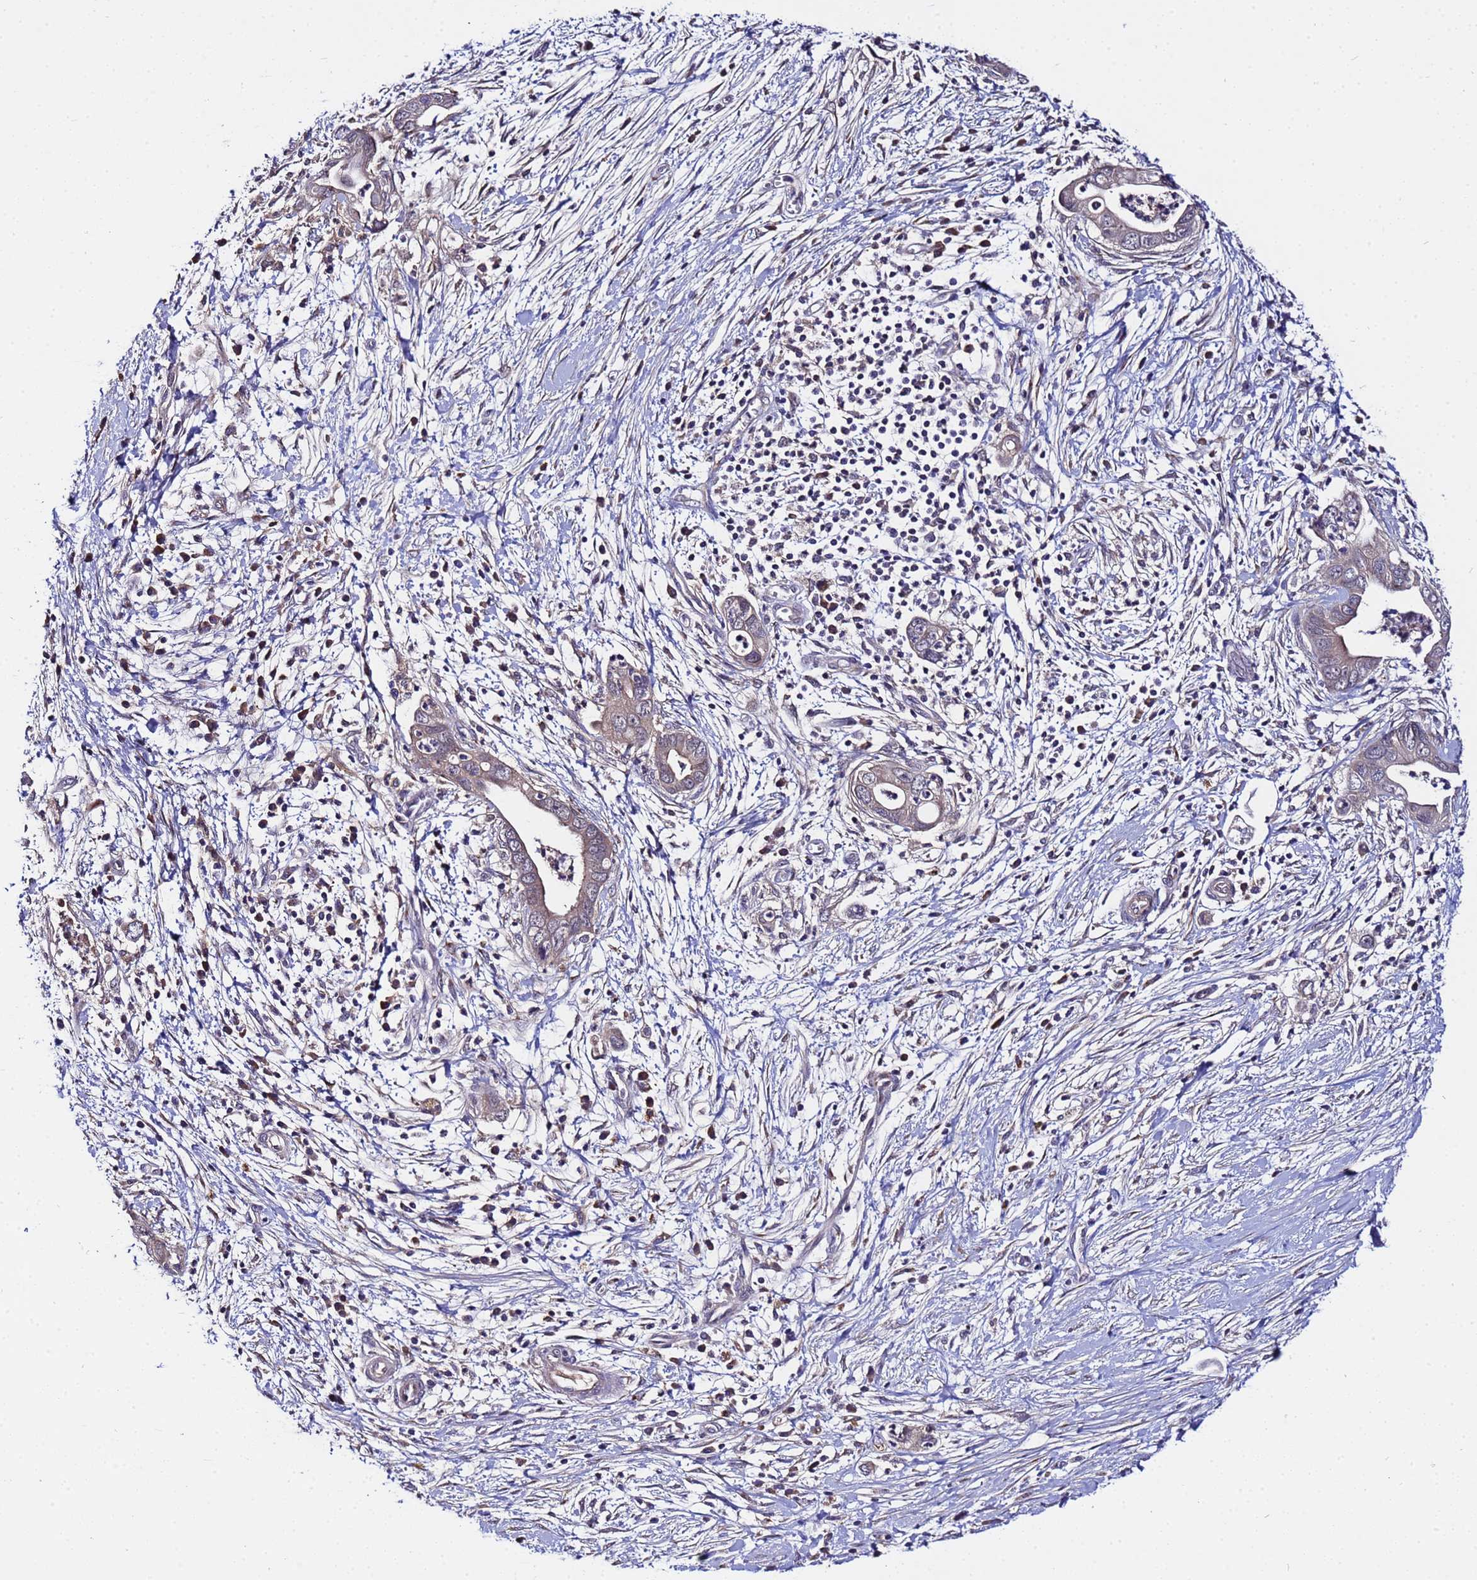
{"staining": {"intensity": "weak", "quantity": "<25%", "location": "cytoplasmic/membranous"}, "tissue": "pancreatic cancer", "cell_type": "Tumor cells", "image_type": "cancer", "snomed": [{"axis": "morphology", "description": "Adenocarcinoma, NOS"}, {"axis": "topography", "description": "Pancreas"}], "caption": "Adenocarcinoma (pancreatic) was stained to show a protein in brown. There is no significant expression in tumor cells.", "gene": "PLXDC2", "patient": {"sex": "male", "age": 75}}